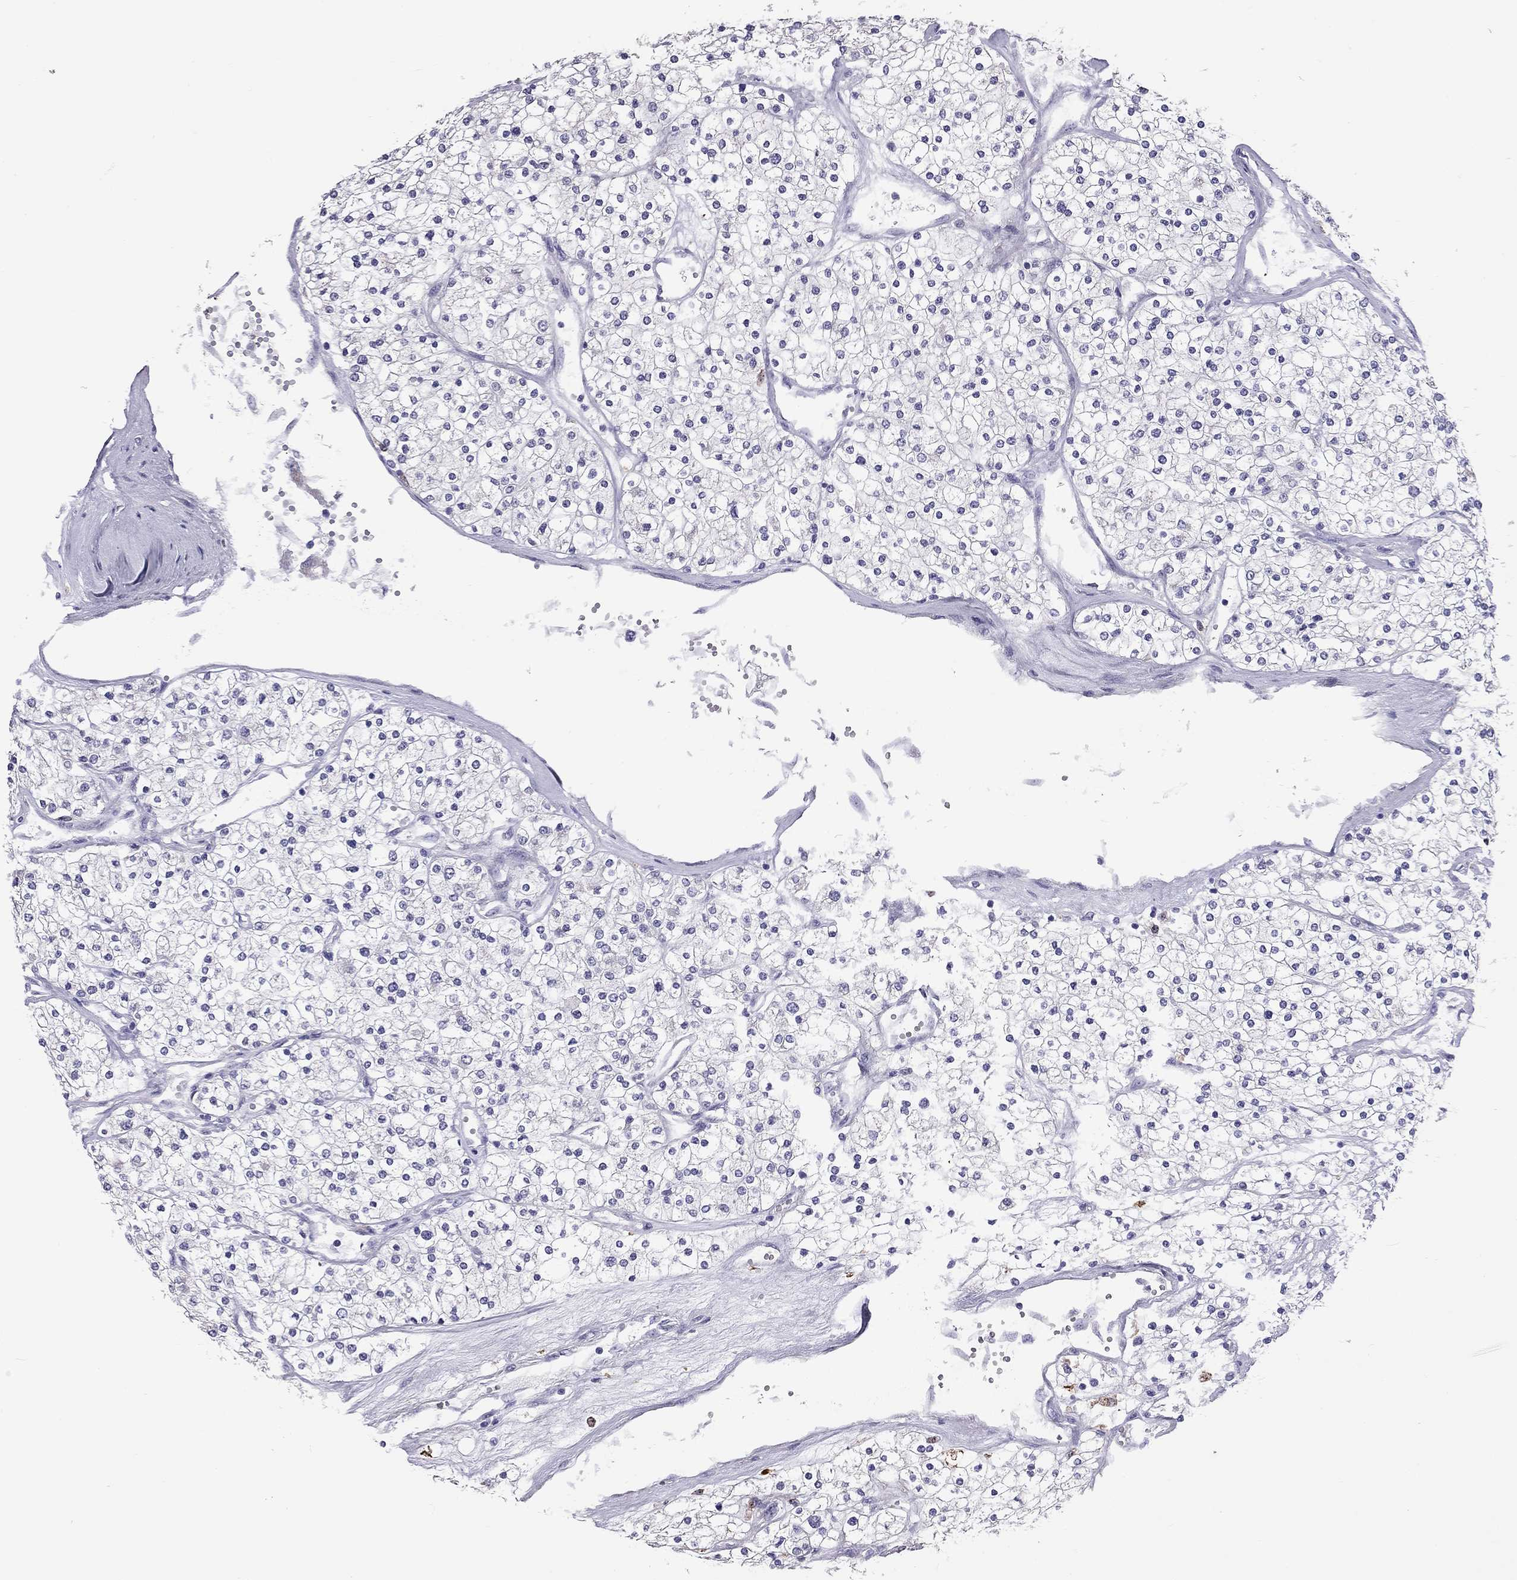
{"staining": {"intensity": "negative", "quantity": "none", "location": "none"}, "tissue": "renal cancer", "cell_type": "Tumor cells", "image_type": "cancer", "snomed": [{"axis": "morphology", "description": "Adenocarcinoma, NOS"}, {"axis": "topography", "description": "Kidney"}], "caption": "Immunohistochemical staining of human renal adenocarcinoma demonstrates no significant positivity in tumor cells.", "gene": "PPP1R3A", "patient": {"sex": "male", "age": 80}}